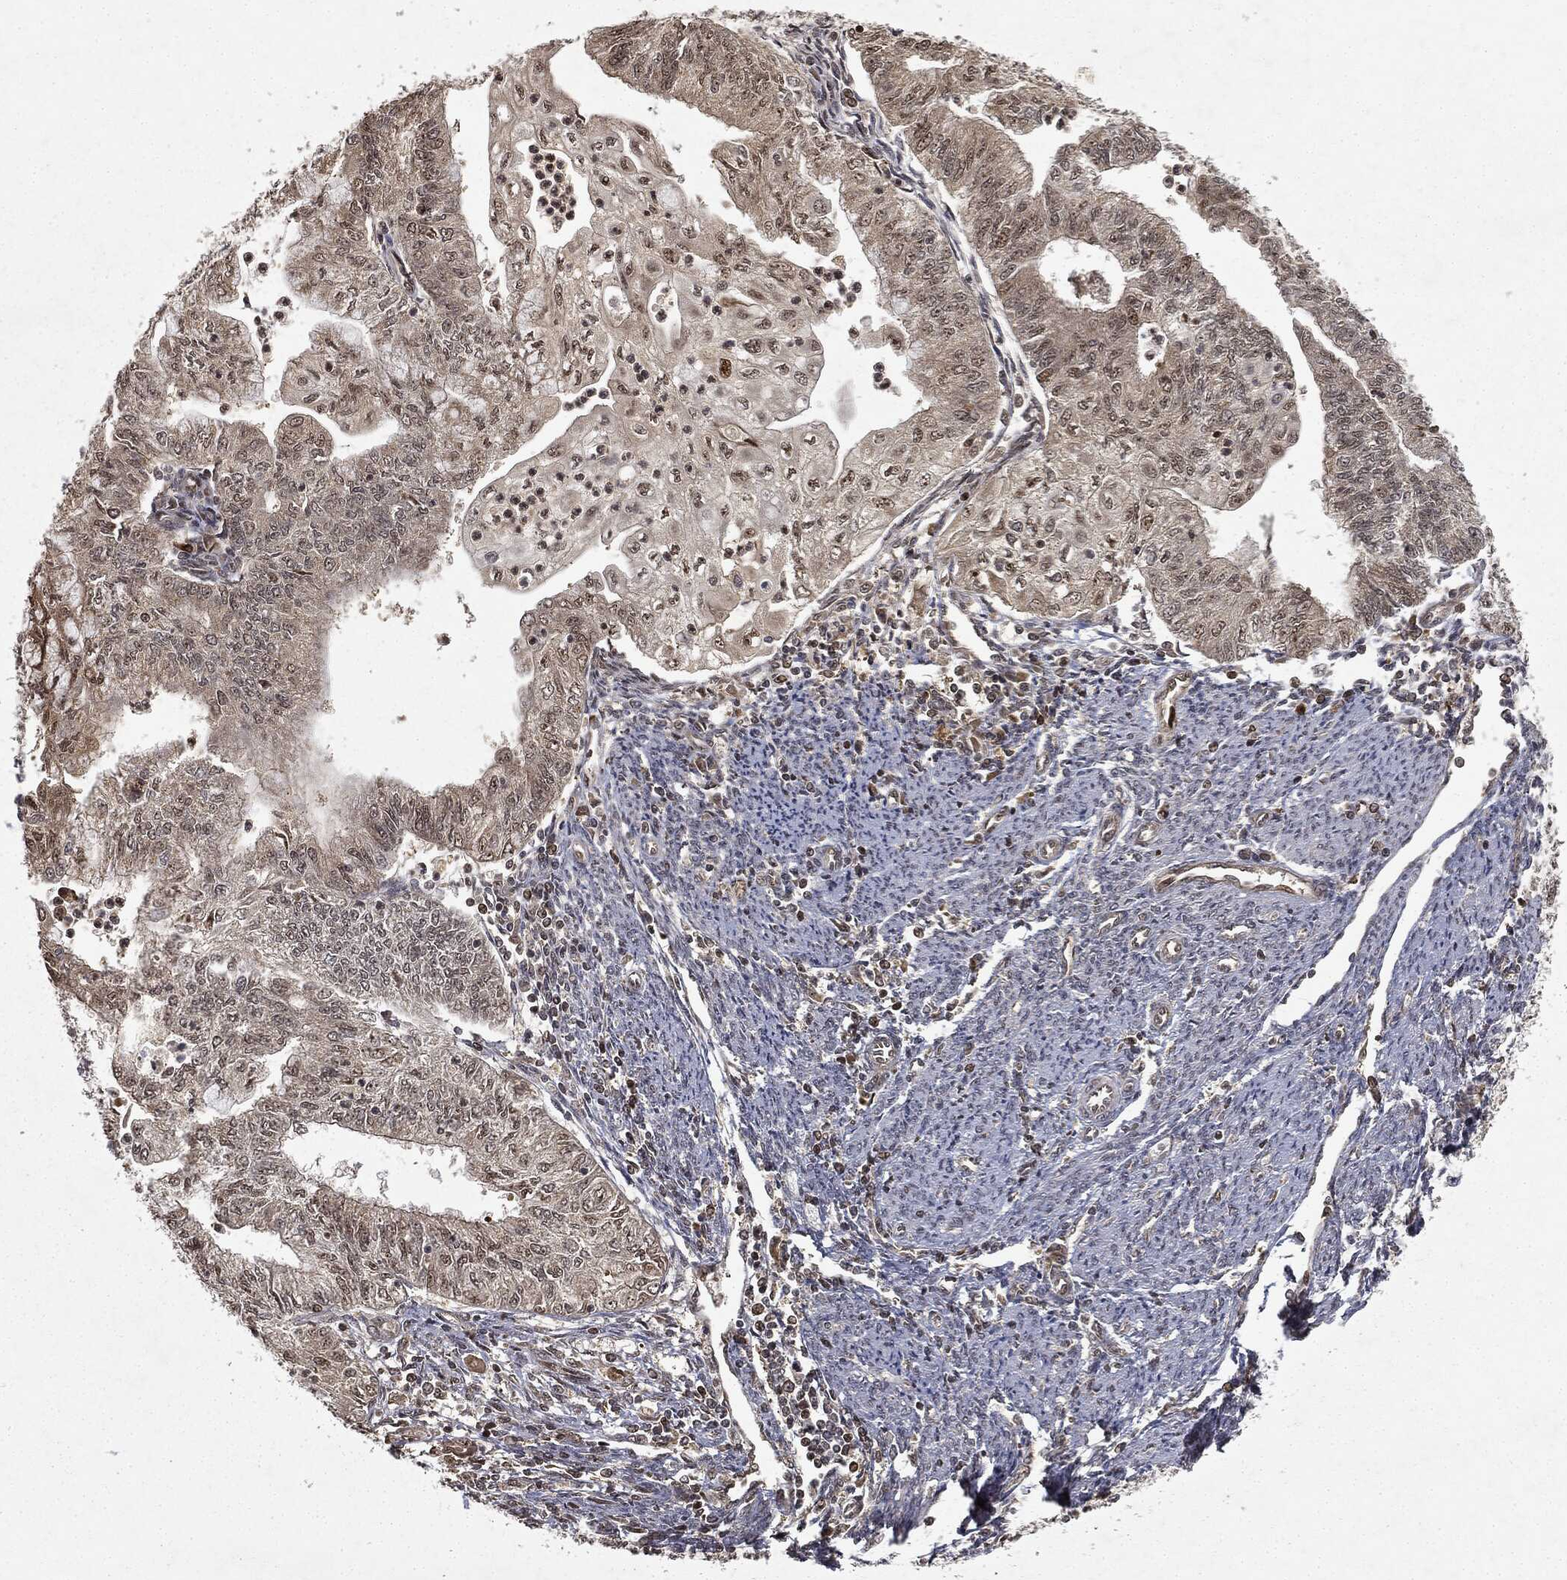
{"staining": {"intensity": "weak", "quantity": "25%-75%", "location": "cytoplasmic/membranous,nuclear"}, "tissue": "endometrial cancer", "cell_type": "Tumor cells", "image_type": "cancer", "snomed": [{"axis": "morphology", "description": "Adenocarcinoma, NOS"}, {"axis": "topography", "description": "Endometrium"}], "caption": "Endometrial cancer stained with DAB (3,3'-diaminobenzidine) immunohistochemistry demonstrates low levels of weak cytoplasmic/membranous and nuclear expression in about 25%-75% of tumor cells.", "gene": "ZNHIT6", "patient": {"sex": "female", "age": 59}}